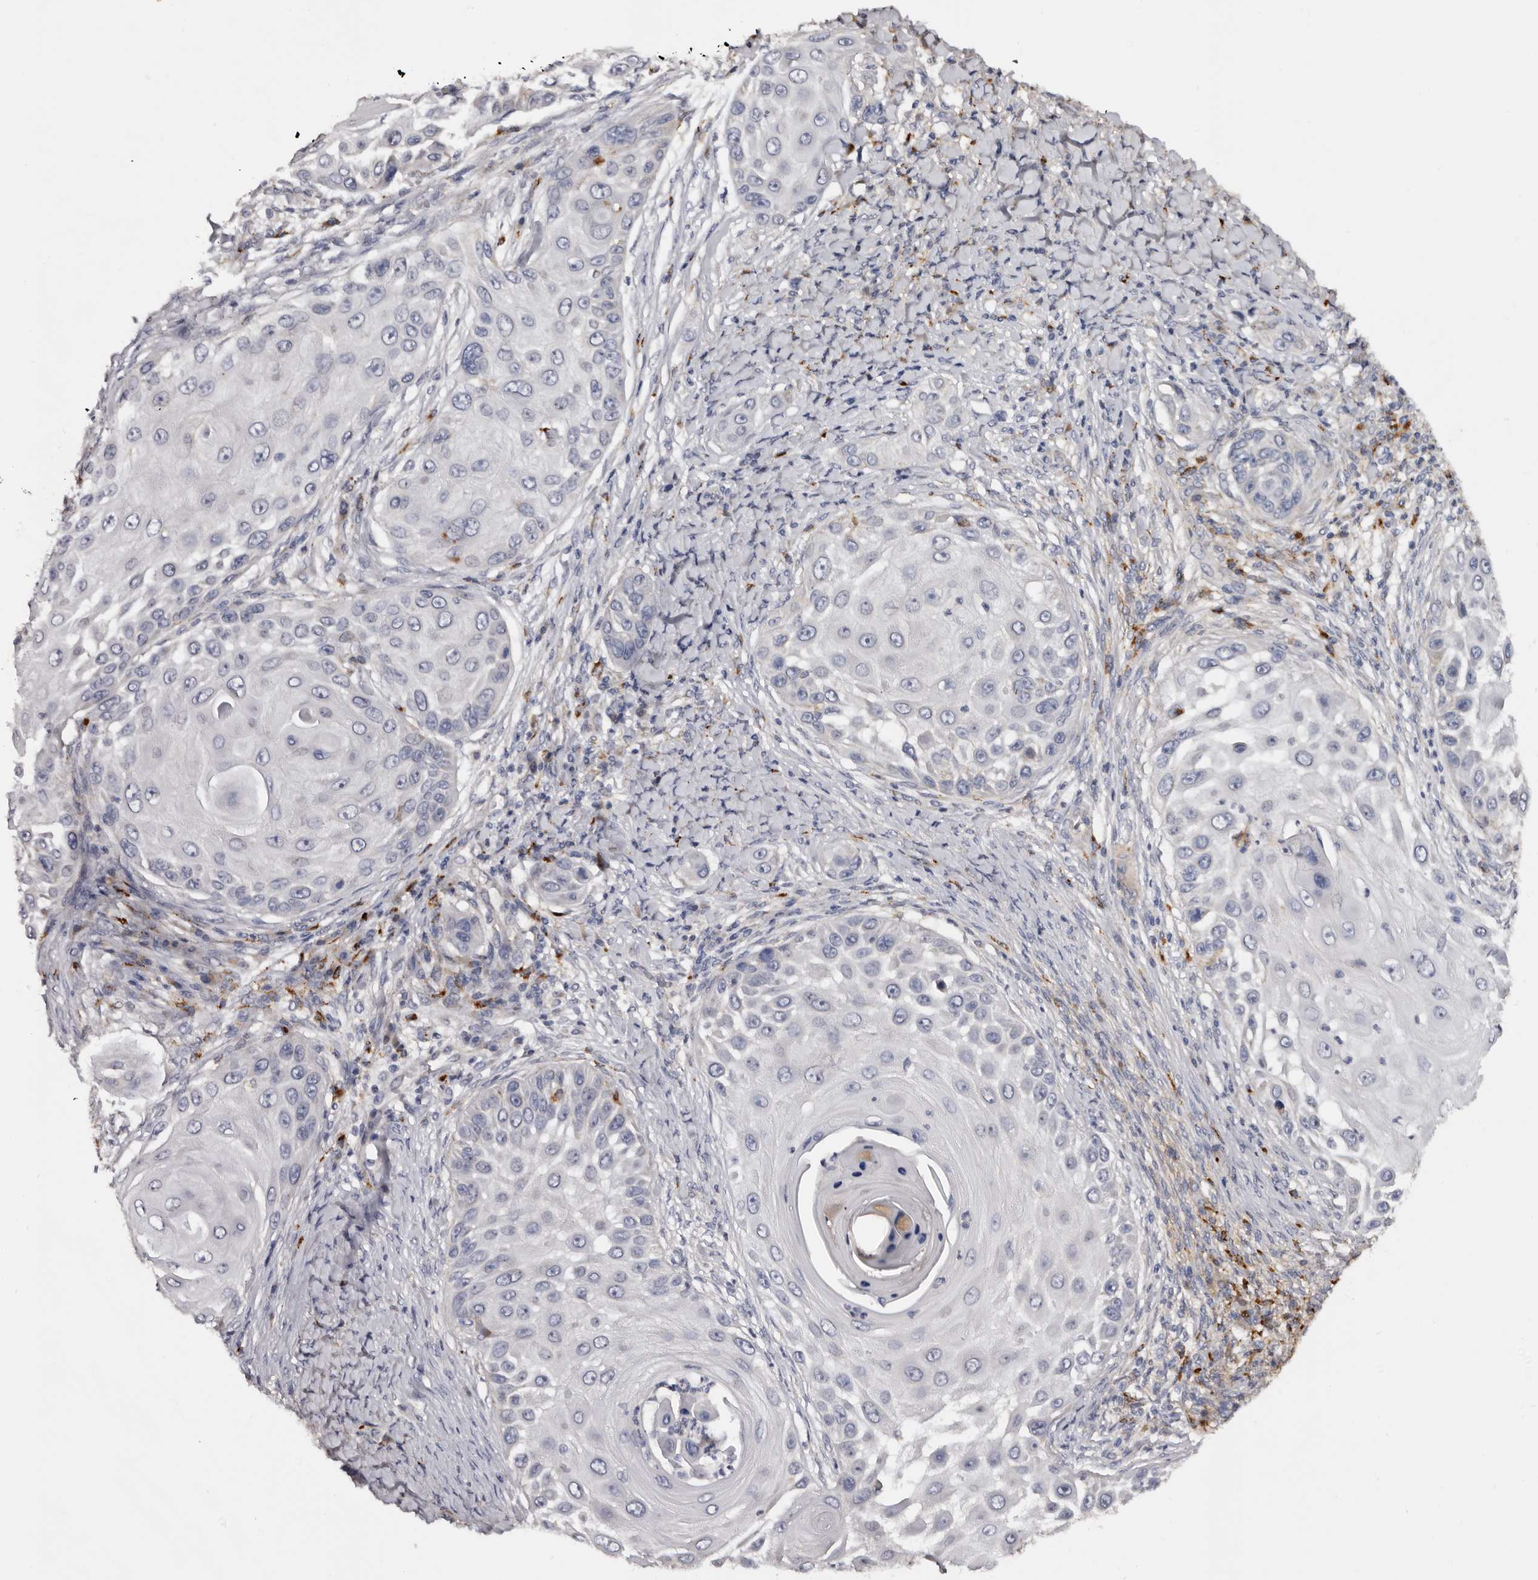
{"staining": {"intensity": "negative", "quantity": "none", "location": "none"}, "tissue": "skin cancer", "cell_type": "Tumor cells", "image_type": "cancer", "snomed": [{"axis": "morphology", "description": "Squamous cell carcinoma, NOS"}, {"axis": "topography", "description": "Skin"}], "caption": "There is no significant expression in tumor cells of squamous cell carcinoma (skin). (Immunohistochemistry (ihc), brightfield microscopy, high magnification).", "gene": "DAP", "patient": {"sex": "female", "age": 44}}